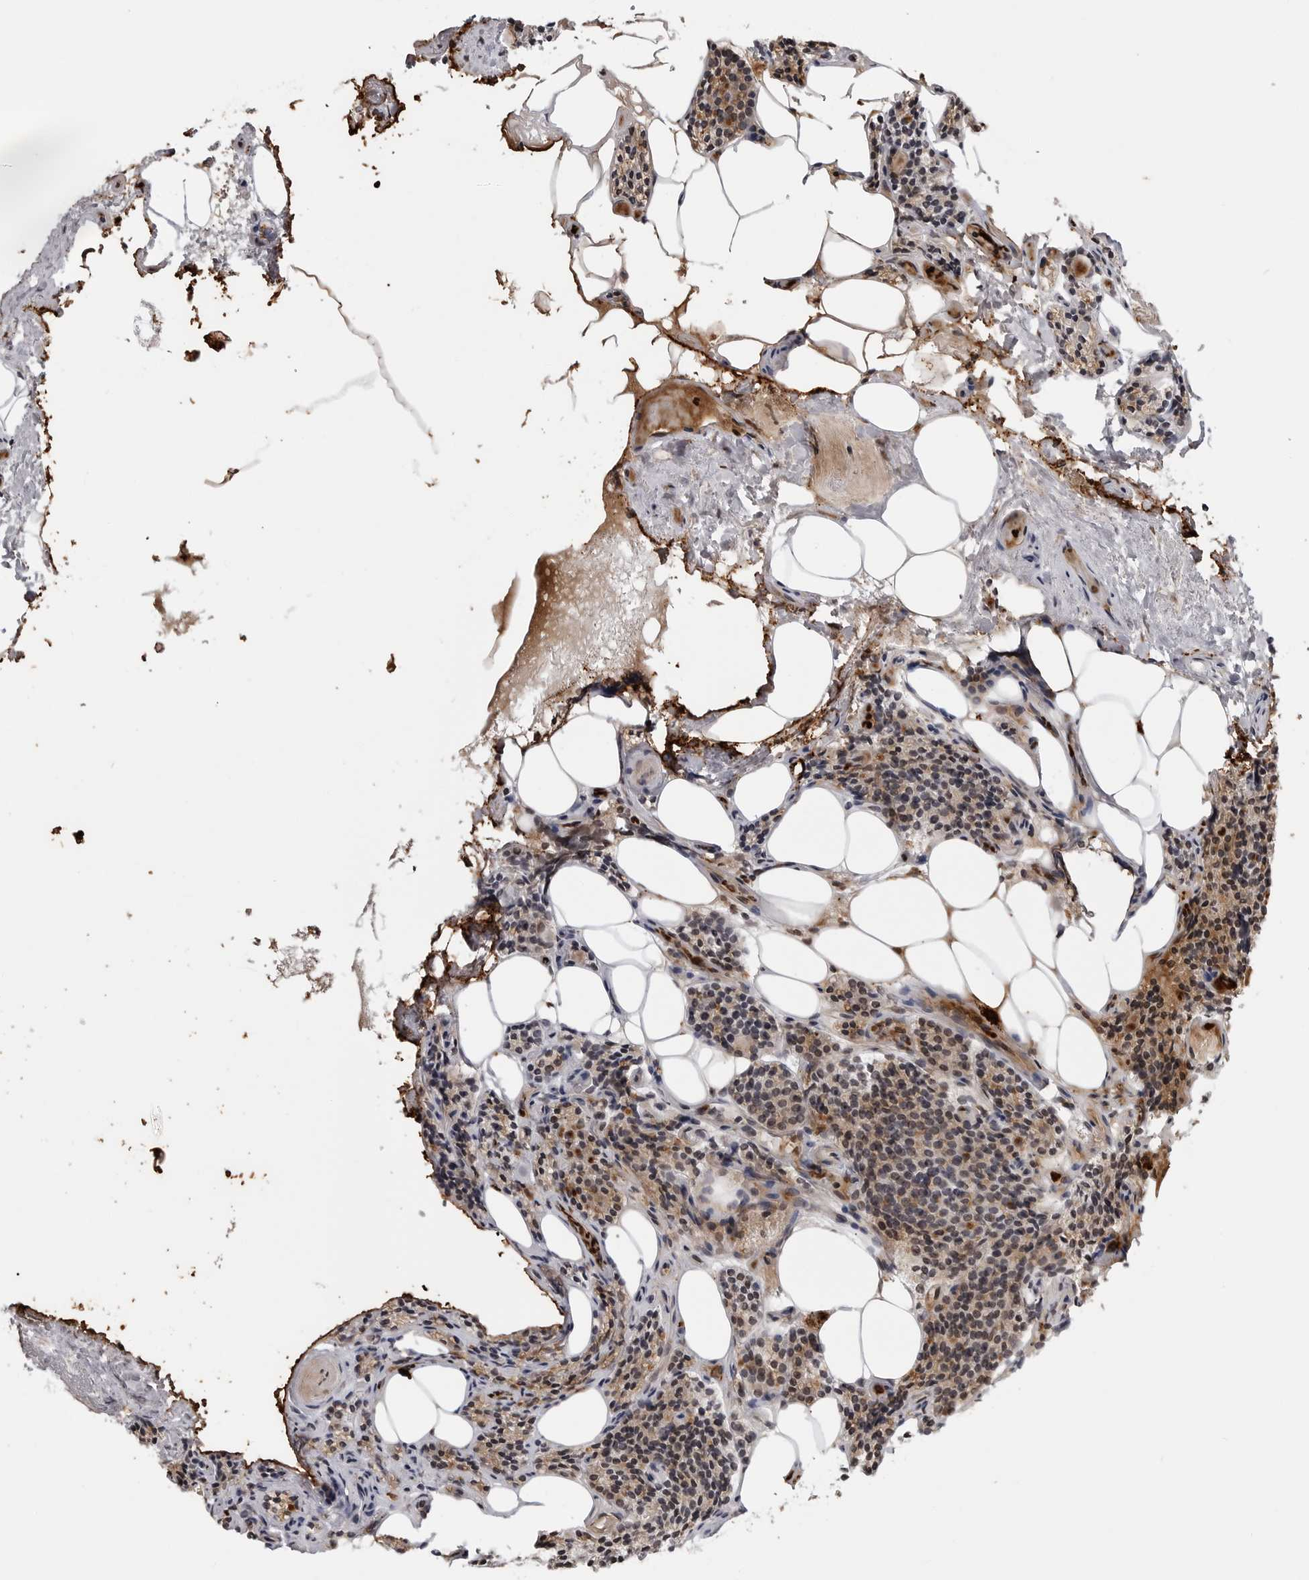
{"staining": {"intensity": "moderate", "quantity": "<25%", "location": "cytoplasmic/membranous"}, "tissue": "parathyroid gland", "cell_type": "Glandular cells", "image_type": "normal", "snomed": [{"axis": "morphology", "description": "Normal tissue, NOS"}, {"axis": "topography", "description": "Parathyroid gland"}], "caption": "A high-resolution photomicrograph shows immunohistochemistry staining of unremarkable parathyroid gland, which displays moderate cytoplasmic/membranous positivity in approximately <25% of glandular cells.", "gene": "CXCR5", "patient": {"sex": "female", "age": 71}}